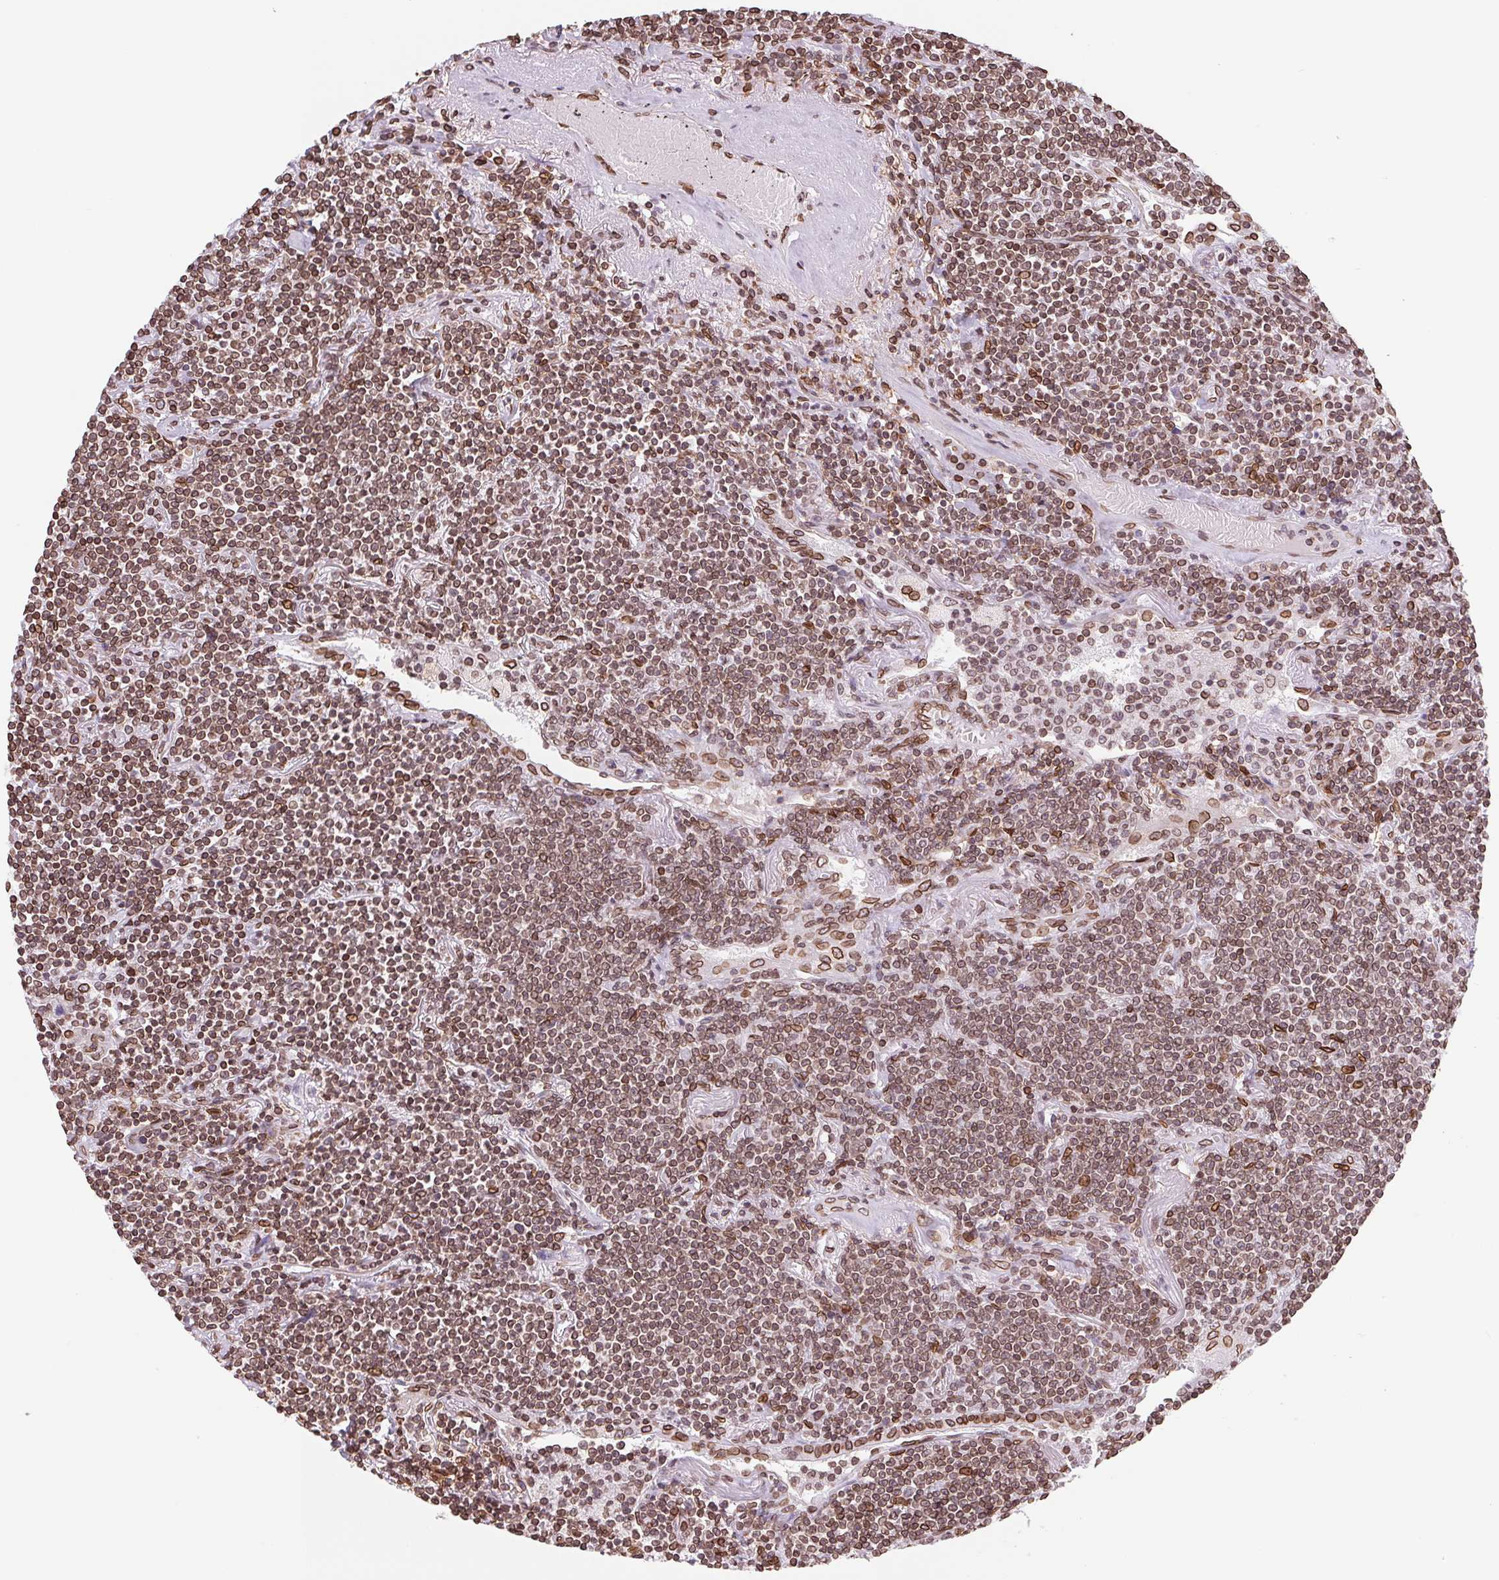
{"staining": {"intensity": "moderate", "quantity": ">75%", "location": "cytoplasmic/membranous,nuclear"}, "tissue": "lymphoma", "cell_type": "Tumor cells", "image_type": "cancer", "snomed": [{"axis": "morphology", "description": "Malignant lymphoma, non-Hodgkin's type, Low grade"}, {"axis": "topography", "description": "Lung"}], "caption": "The photomicrograph shows a brown stain indicating the presence of a protein in the cytoplasmic/membranous and nuclear of tumor cells in malignant lymphoma, non-Hodgkin's type (low-grade).", "gene": "LMNB2", "patient": {"sex": "female", "age": 71}}